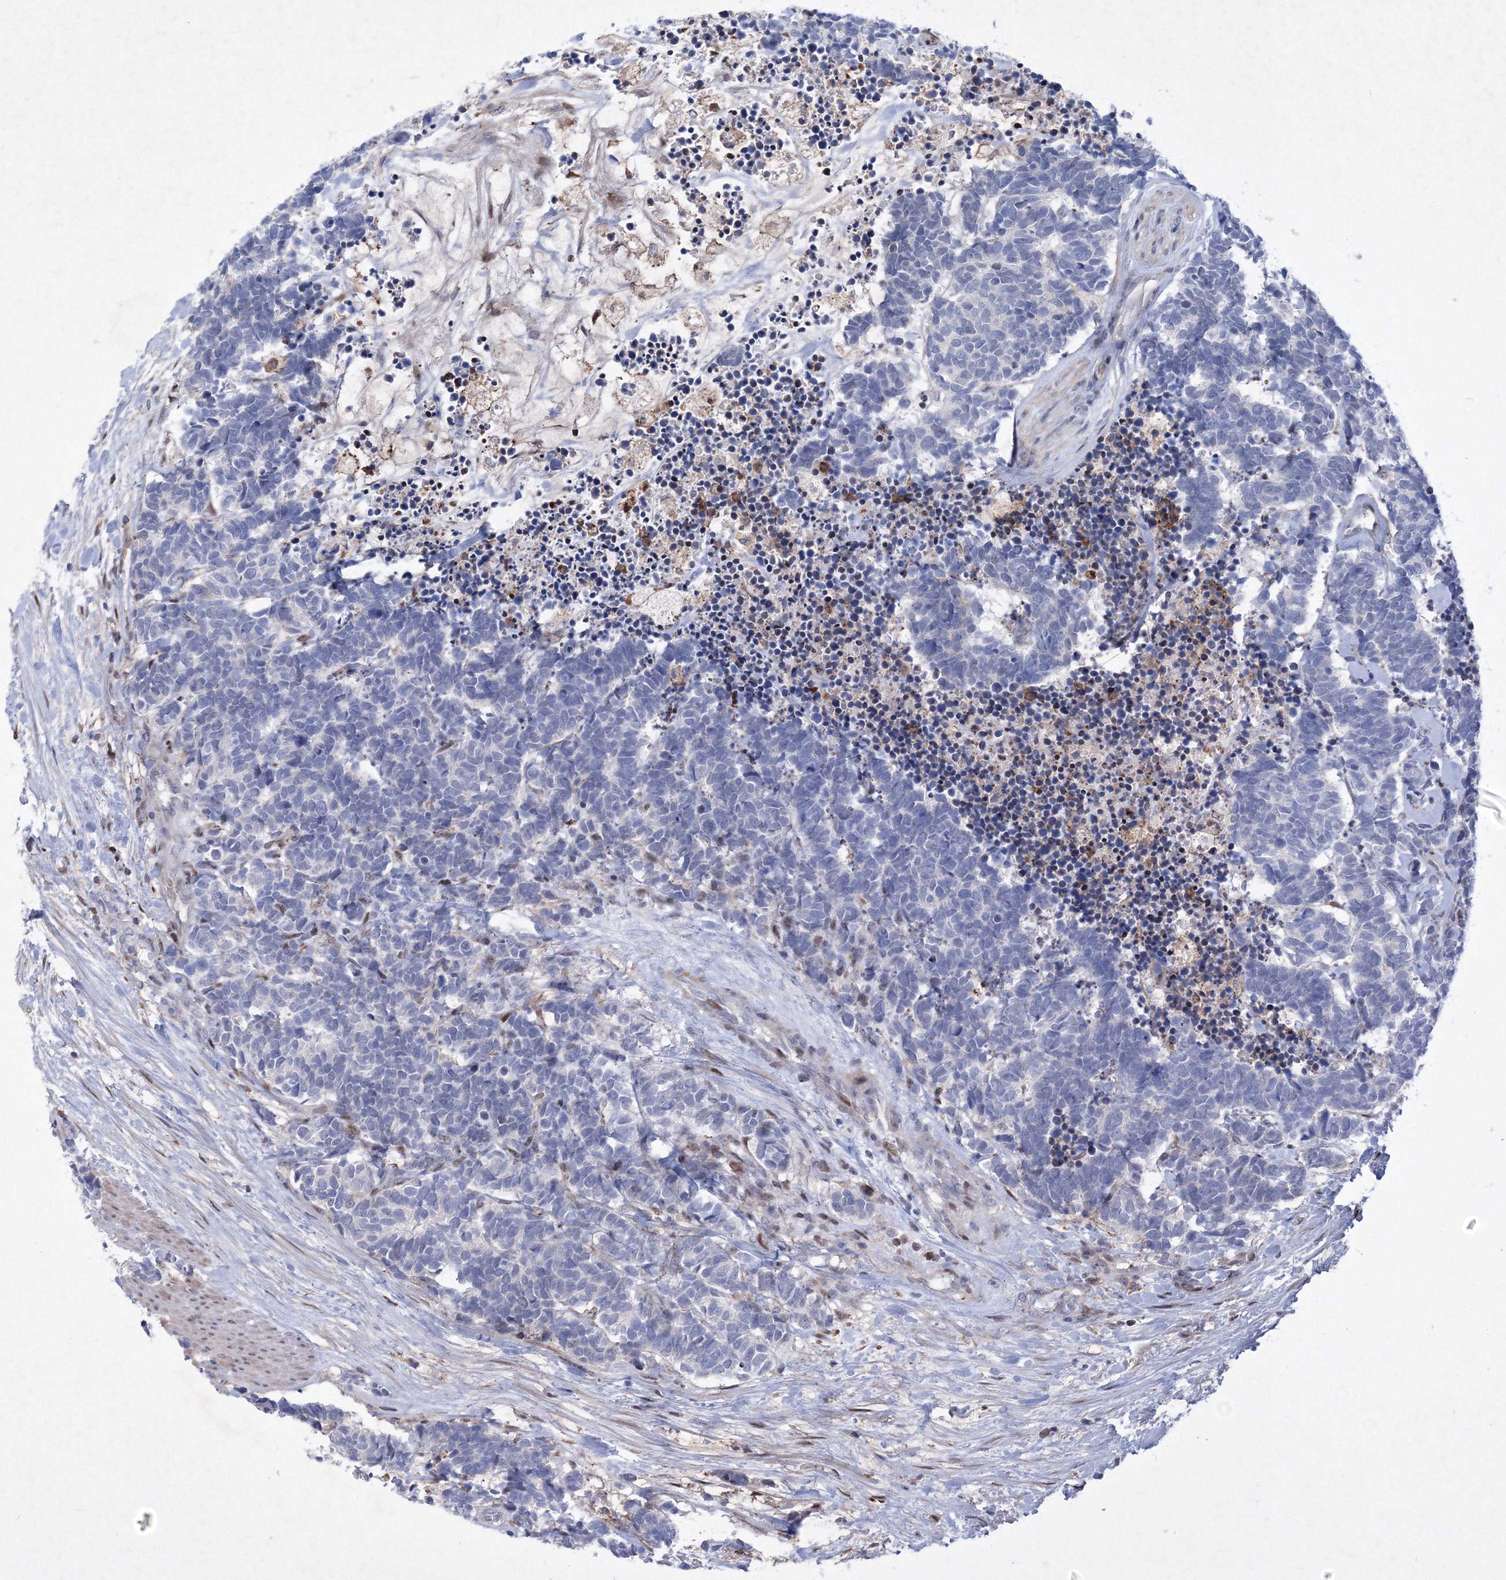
{"staining": {"intensity": "negative", "quantity": "none", "location": "none"}, "tissue": "carcinoid", "cell_type": "Tumor cells", "image_type": "cancer", "snomed": [{"axis": "morphology", "description": "Carcinoma, NOS"}, {"axis": "morphology", "description": "Carcinoid, malignant, NOS"}, {"axis": "topography", "description": "Urinary bladder"}], "caption": "High power microscopy micrograph of an immunohistochemistry (IHC) image of malignant carcinoid, revealing no significant positivity in tumor cells.", "gene": "RNPEPL1", "patient": {"sex": "male", "age": 57}}